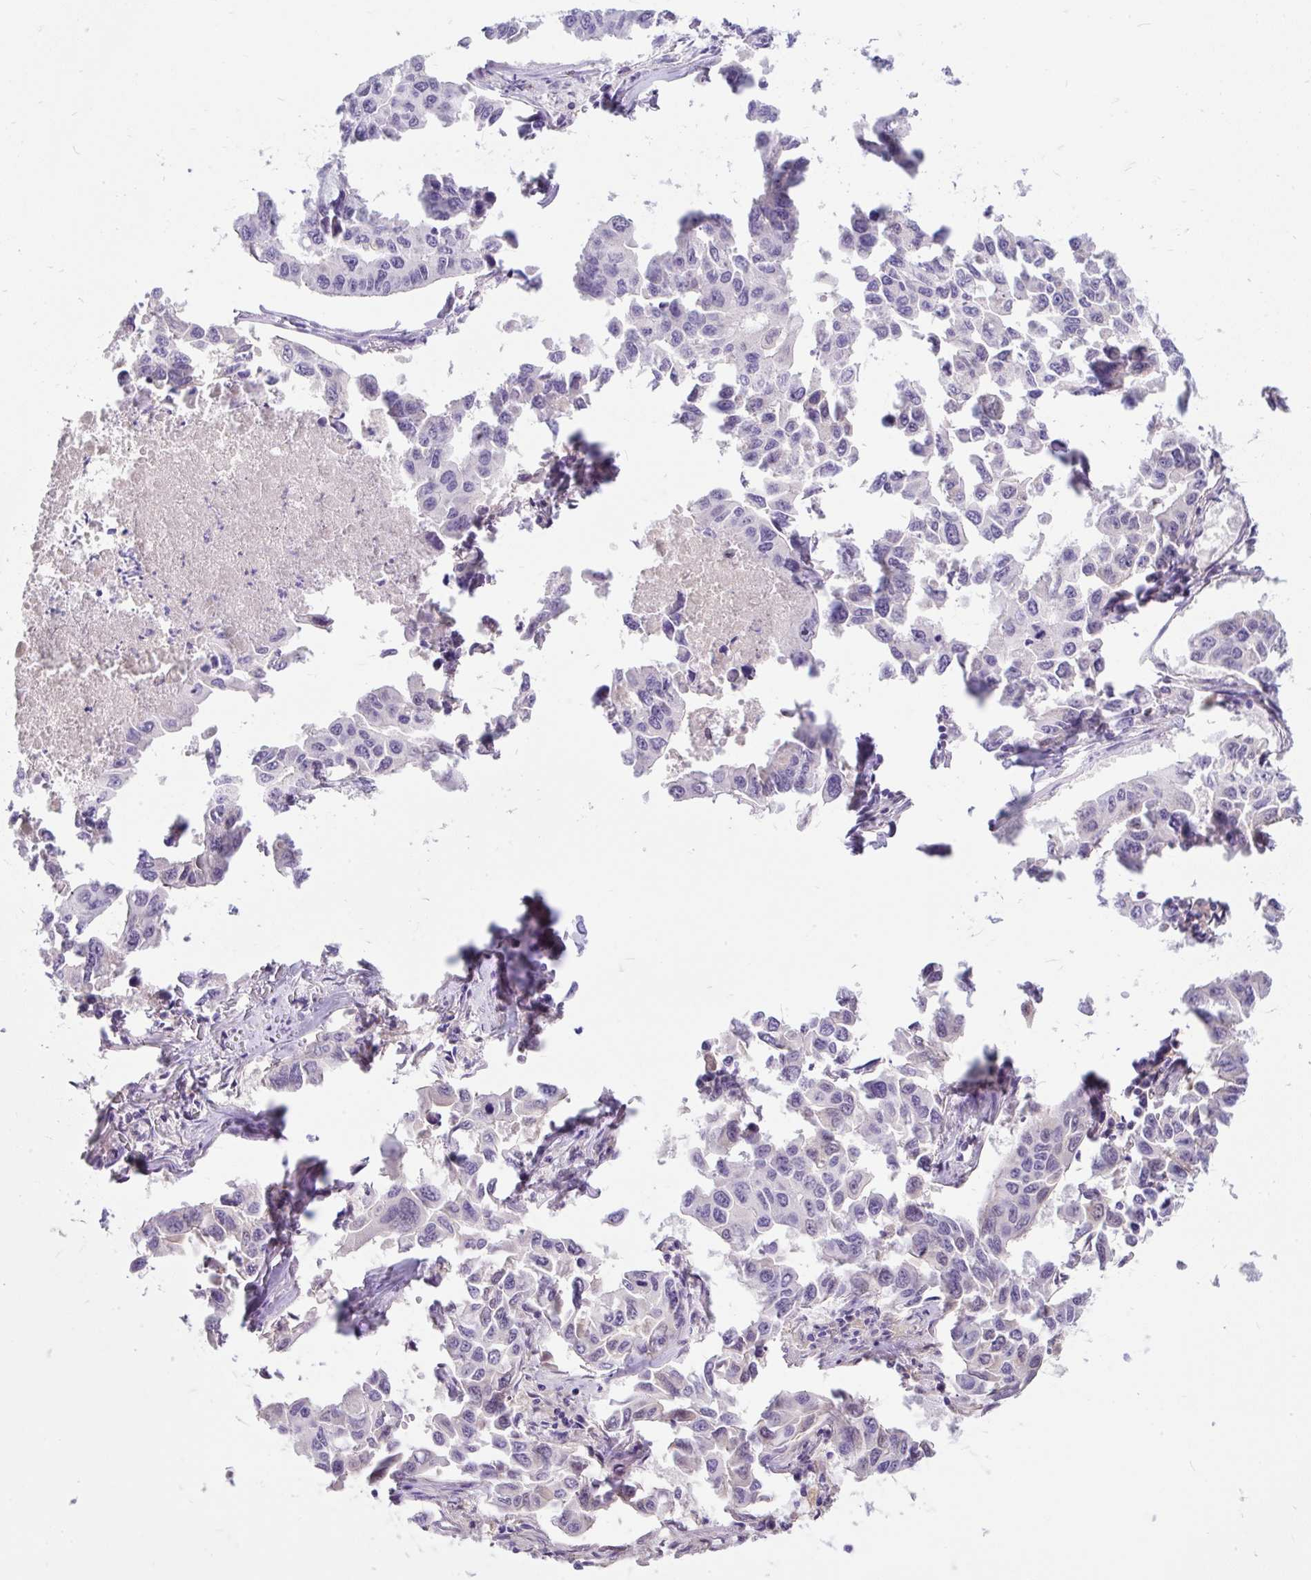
{"staining": {"intensity": "negative", "quantity": "none", "location": "none"}, "tissue": "lung cancer", "cell_type": "Tumor cells", "image_type": "cancer", "snomed": [{"axis": "morphology", "description": "Adenocarcinoma, NOS"}, {"axis": "topography", "description": "Lung"}], "caption": "Tumor cells show no significant protein staining in lung cancer.", "gene": "SCGB1A1", "patient": {"sex": "male", "age": 64}}